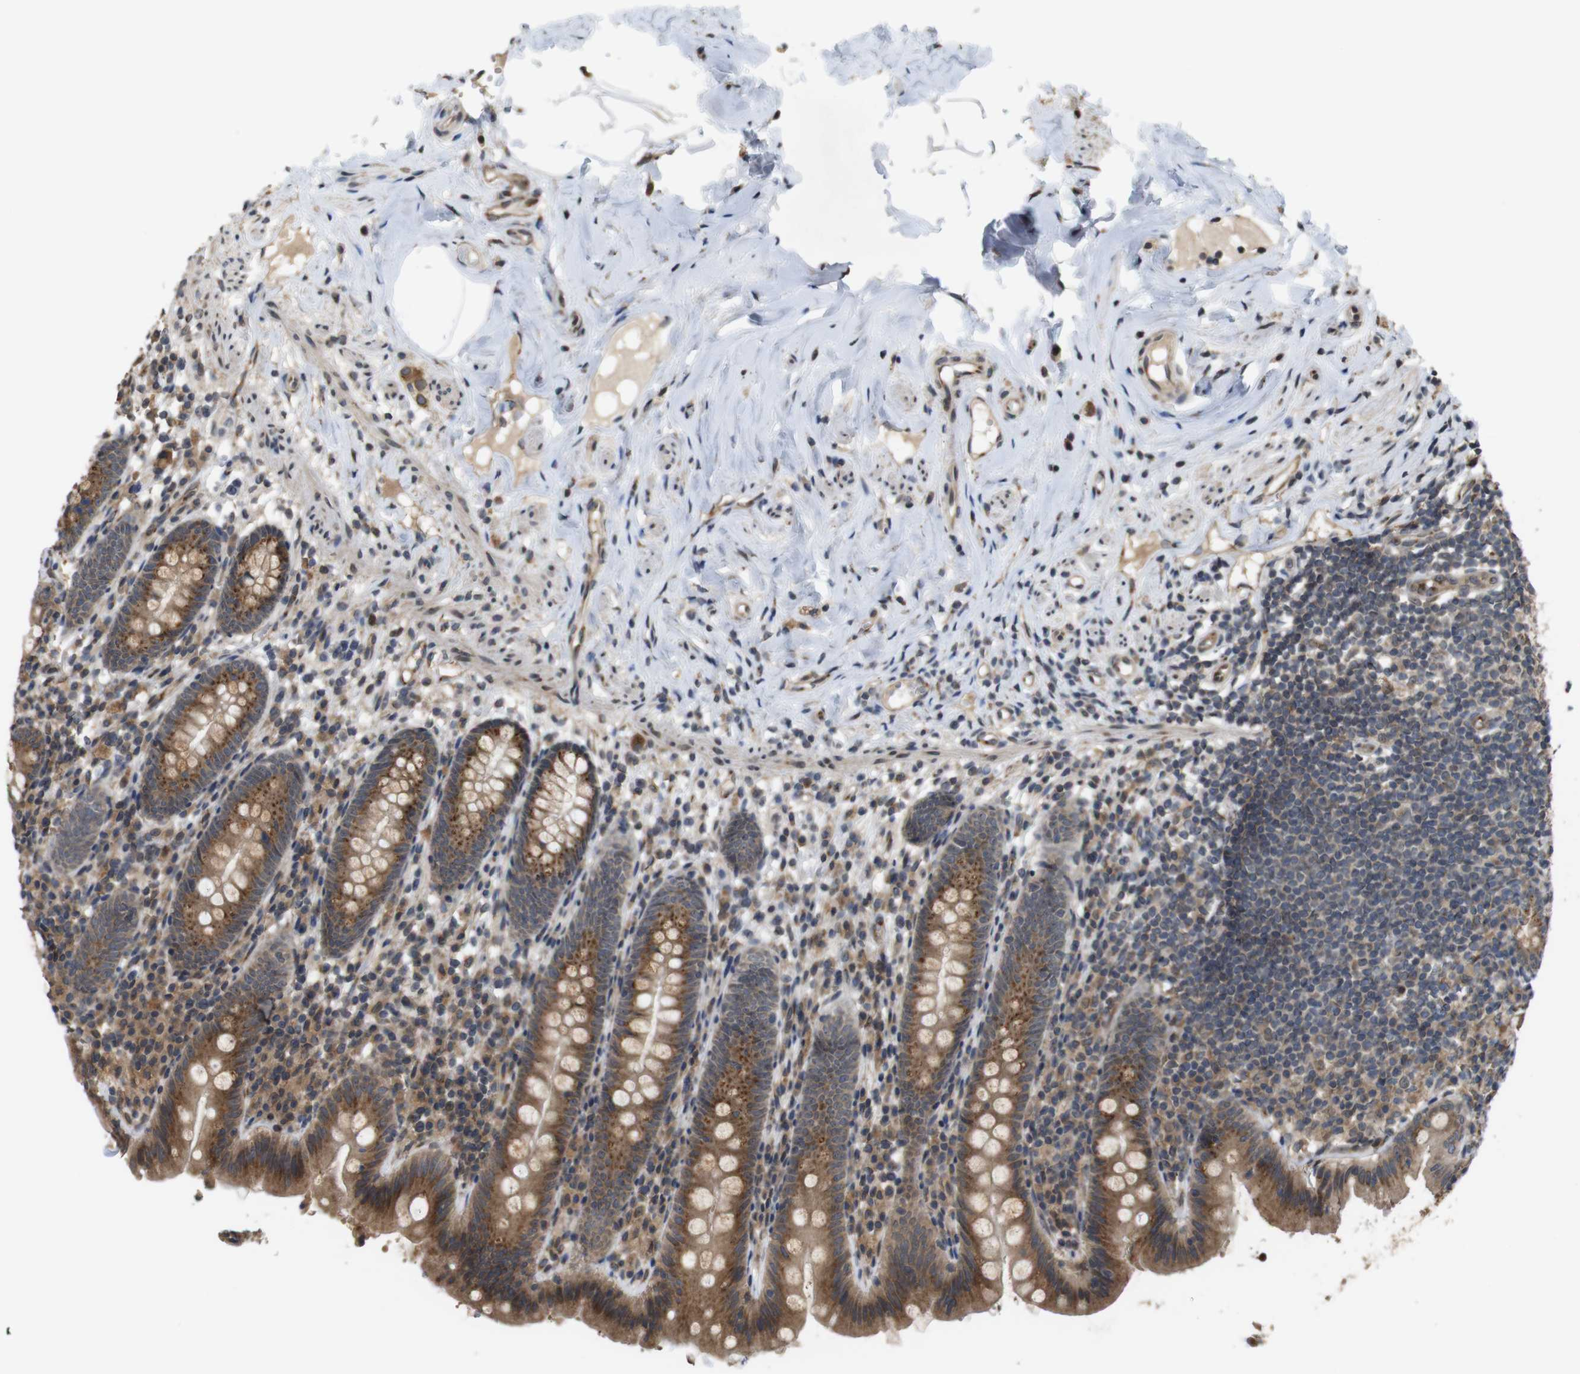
{"staining": {"intensity": "moderate", "quantity": ">75%", "location": "cytoplasmic/membranous"}, "tissue": "appendix", "cell_type": "Glandular cells", "image_type": "normal", "snomed": [{"axis": "morphology", "description": "Normal tissue, NOS"}, {"axis": "topography", "description": "Appendix"}], "caption": "Protein expression analysis of normal appendix exhibits moderate cytoplasmic/membranous staining in approximately >75% of glandular cells.", "gene": "EFCAB14", "patient": {"sex": "male", "age": 52}}